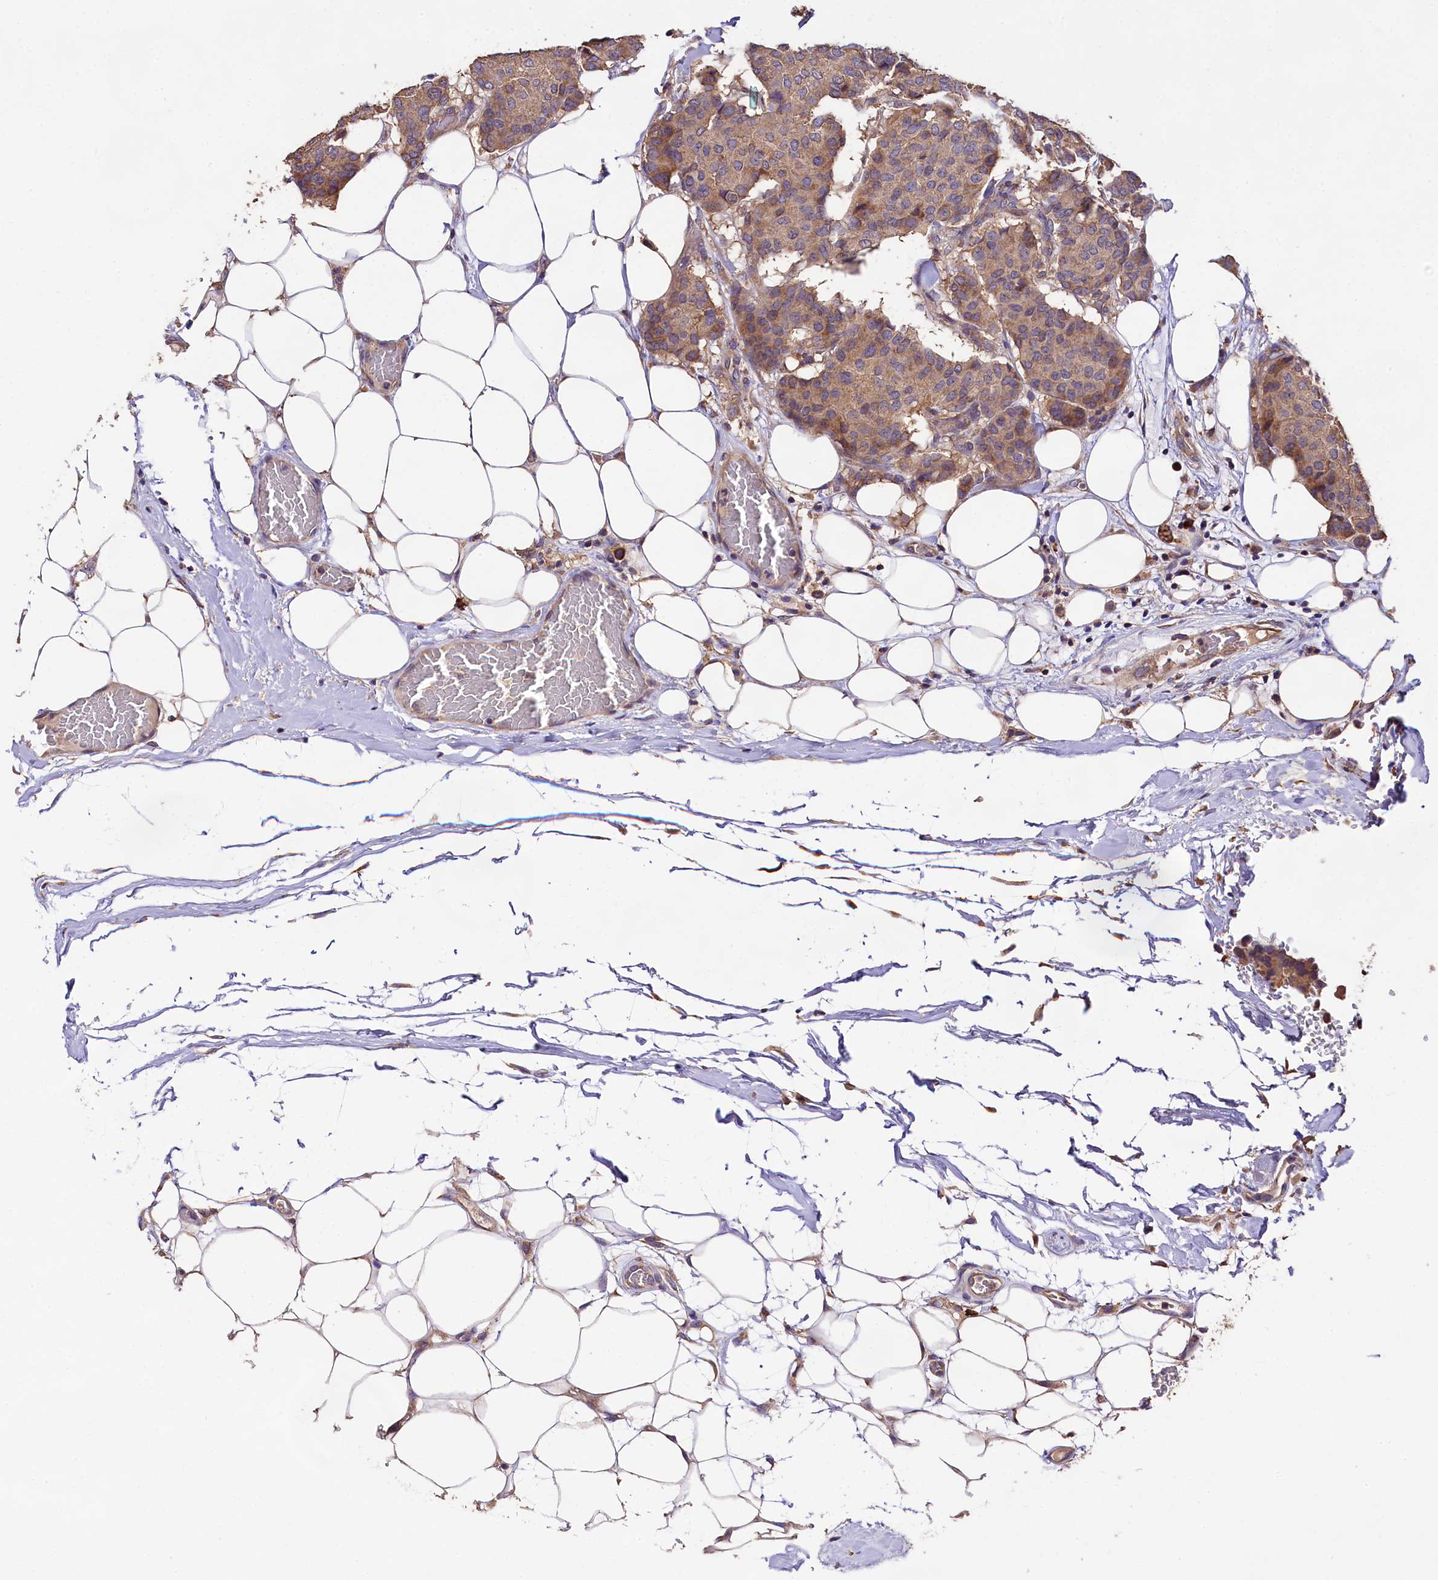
{"staining": {"intensity": "weak", "quantity": ">75%", "location": "cytoplasmic/membranous"}, "tissue": "breast cancer", "cell_type": "Tumor cells", "image_type": "cancer", "snomed": [{"axis": "morphology", "description": "Duct carcinoma"}, {"axis": "topography", "description": "Breast"}], "caption": "Approximately >75% of tumor cells in breast intraductal carcinoma show weak cytoplasmic/membranous protein staining as visualized by brown immunohistochemical staining.", "gene": "ENKD1", "patient": {"sex": "female", "age": 75}}